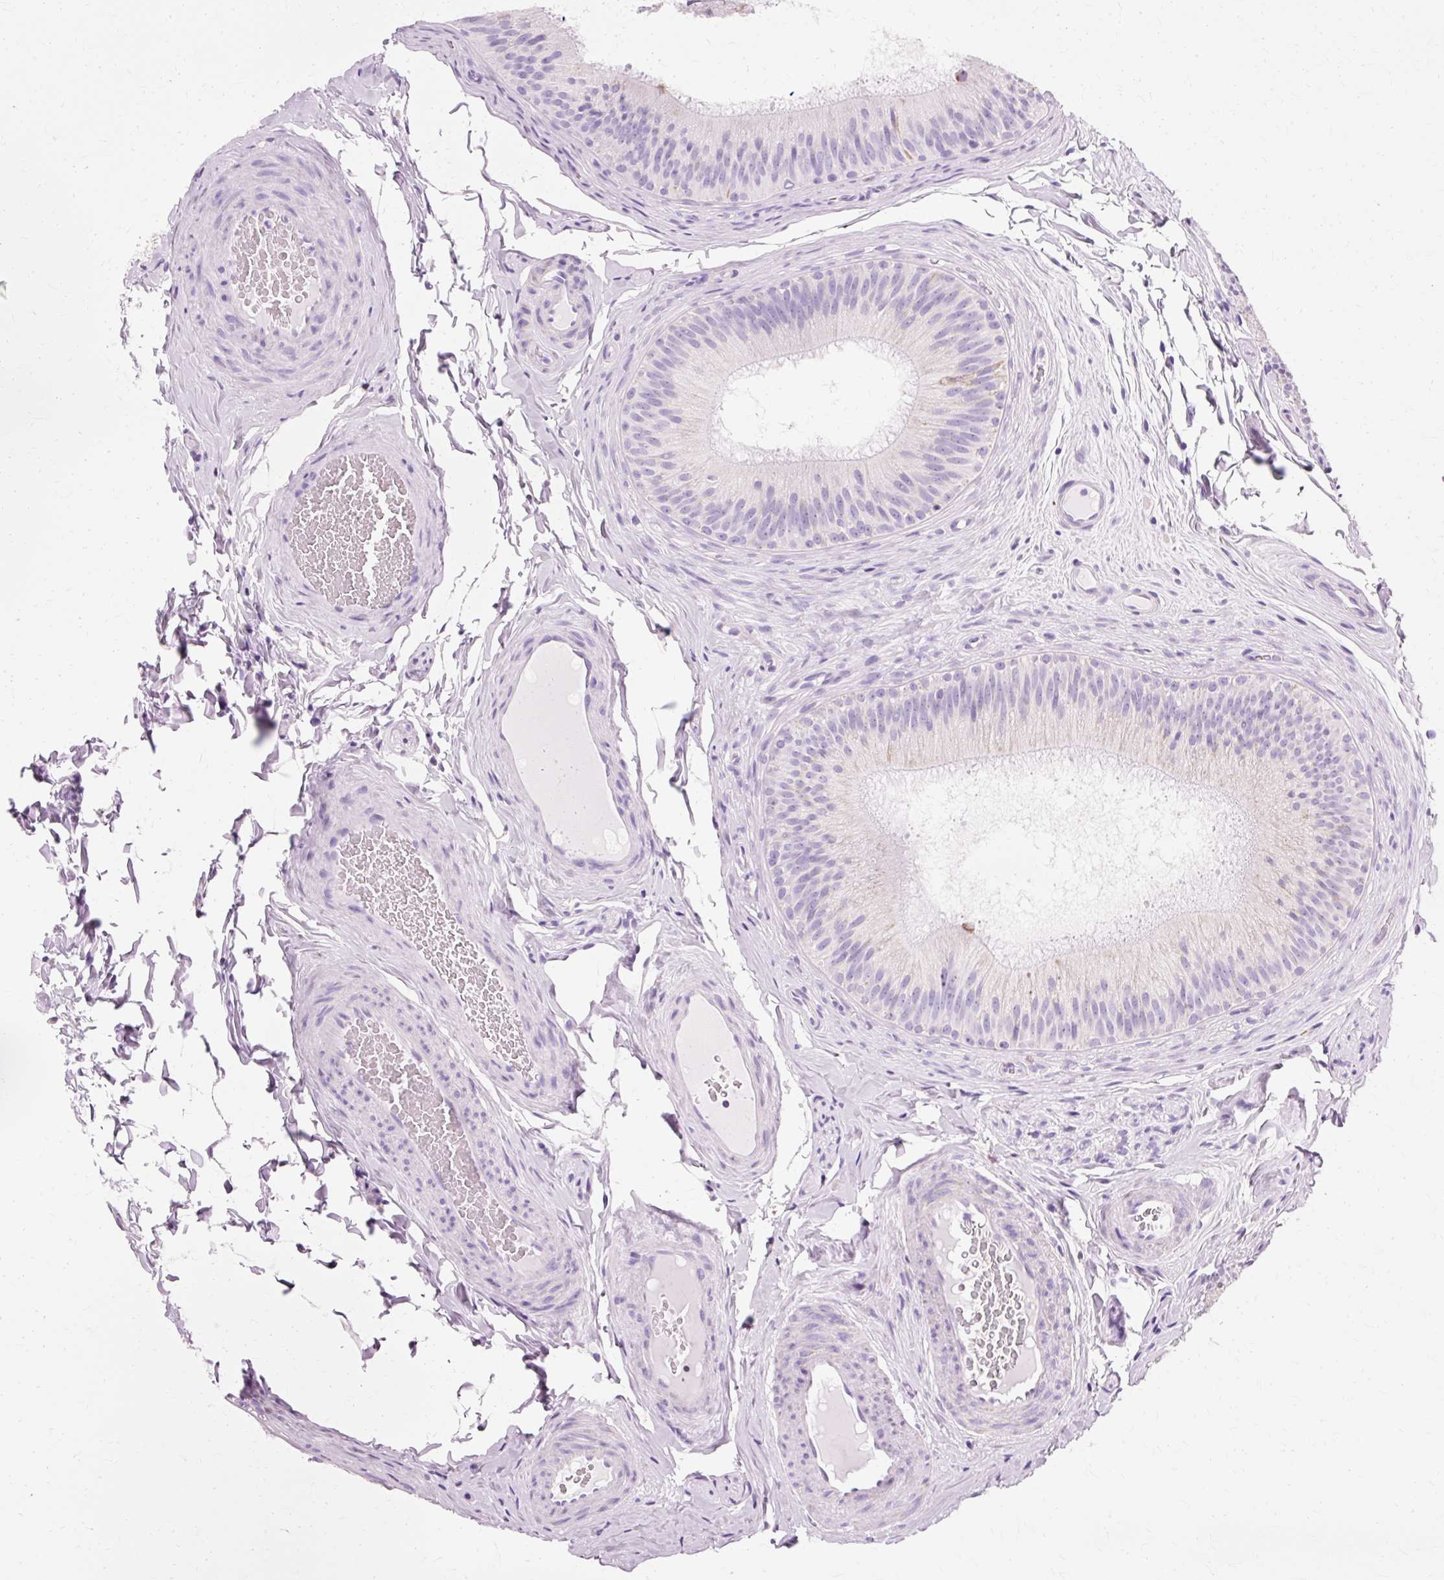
{"staining": {"intensity": "strong", "quantity": "<25%", "location": "cytoplasmic/membranous"}, "tissue": "epididymis", "cell_type": "Glandular cells", "image_type": "normal", "snomed": [{"axis": "morphology", "description": "Normal tissue, NOS"}, {"axis": "topography", "description": "Epididymis"}], "caption": "Brown immunohistochemical staining in benign epididymis demonstrates strong cytoplasmic/membranous staining in about <25% of glandular cells.", "gene": "ATP5PO", "patient": {"sex": "male", "age": 24}}